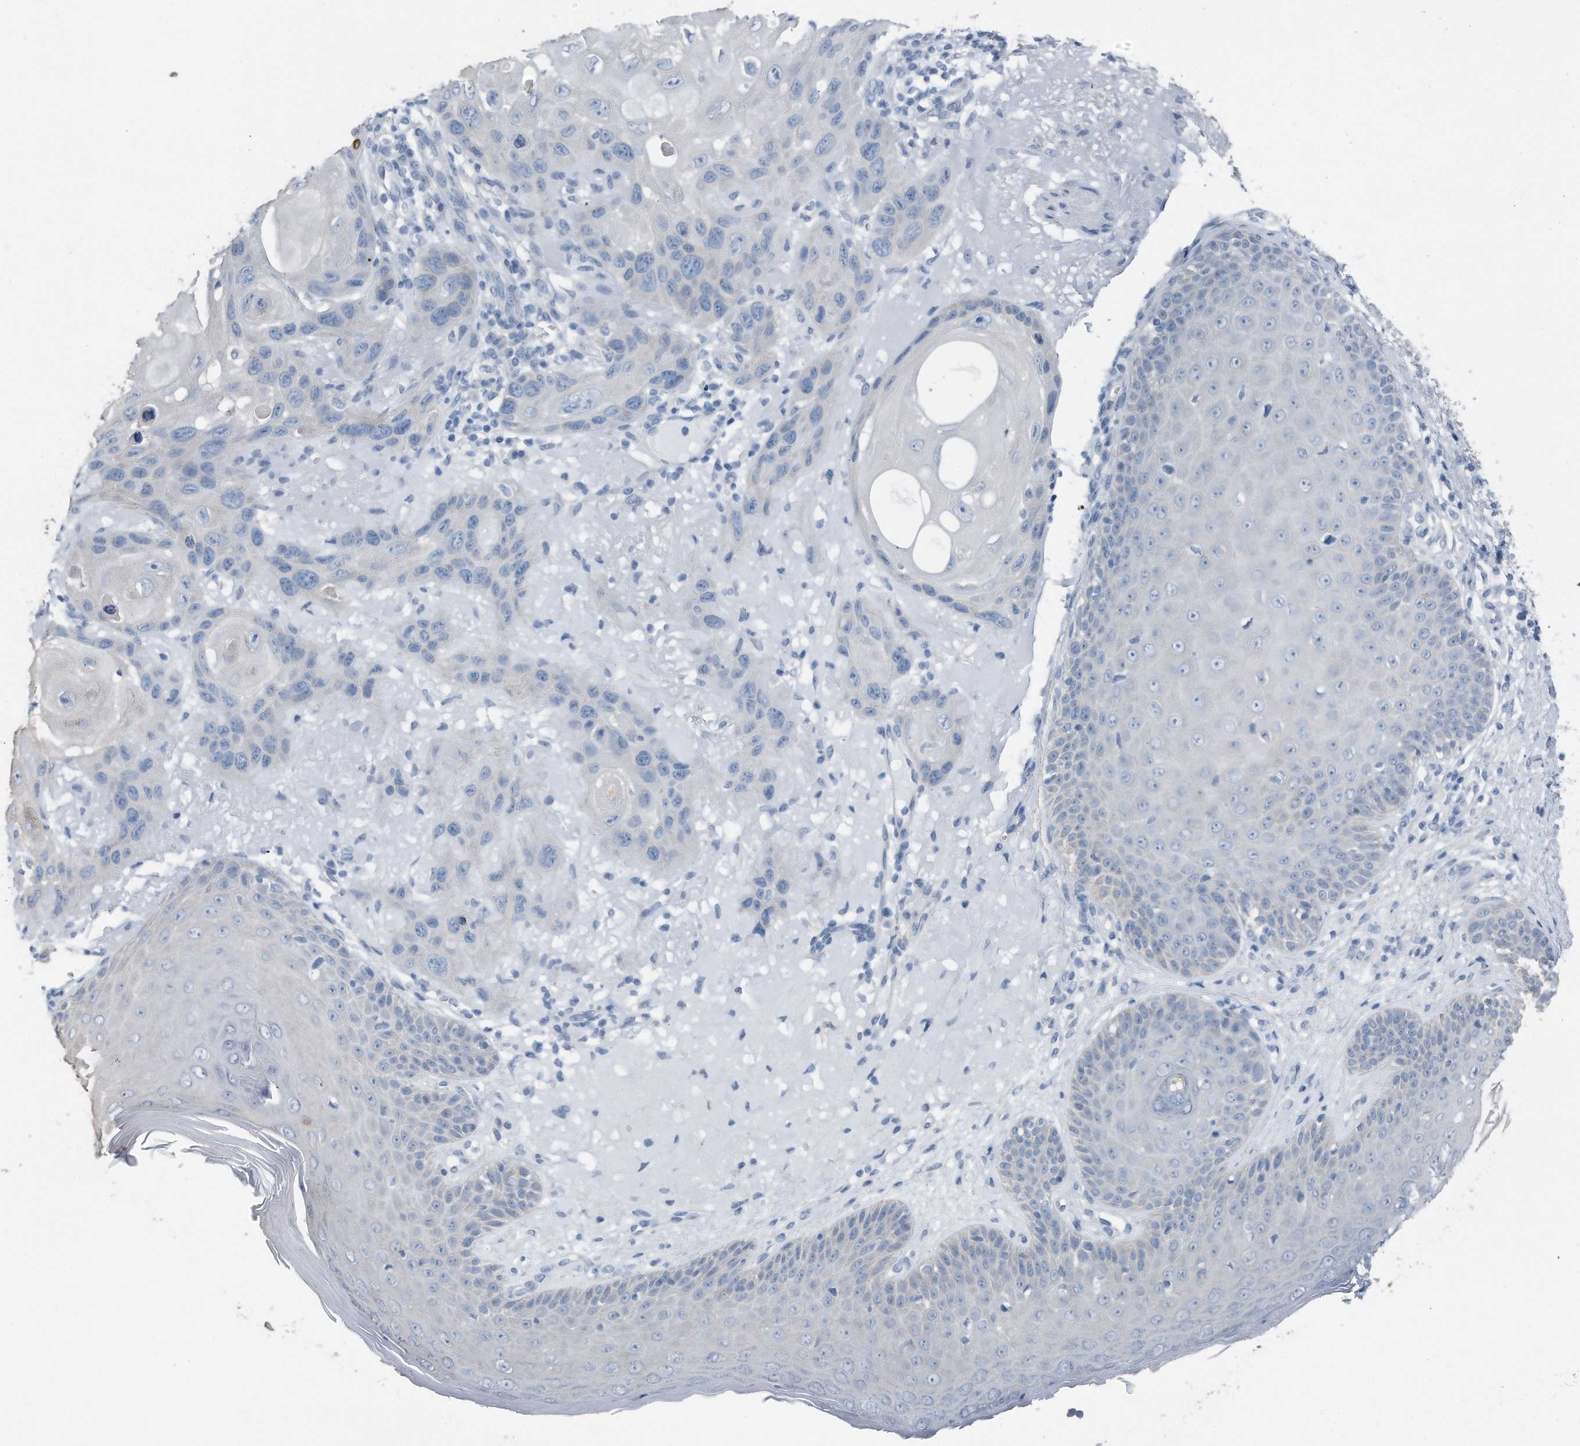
{"staining": {"intensity": "negative", "quantity": "none", "location": "none"}, "tissue": "skin cancer", "cell_type": "Tumor cells", "image_type": "cancer", "snomed": [{"axis": "morphology", "description": "Normal tissue, NOS"}, {"axis": "morphology", "description": "Squamous cell carcinoma, NOS"}, {"axis": "topography", "description": "Skin"}], "caption": "Human squamous cell carcinoma (skin) stained for a protein using immunohistochemistry (IHC) exhibits no staining in tumor cells.", "gene": "YRDC", "patient": {"sex": "female", "age": 96}}